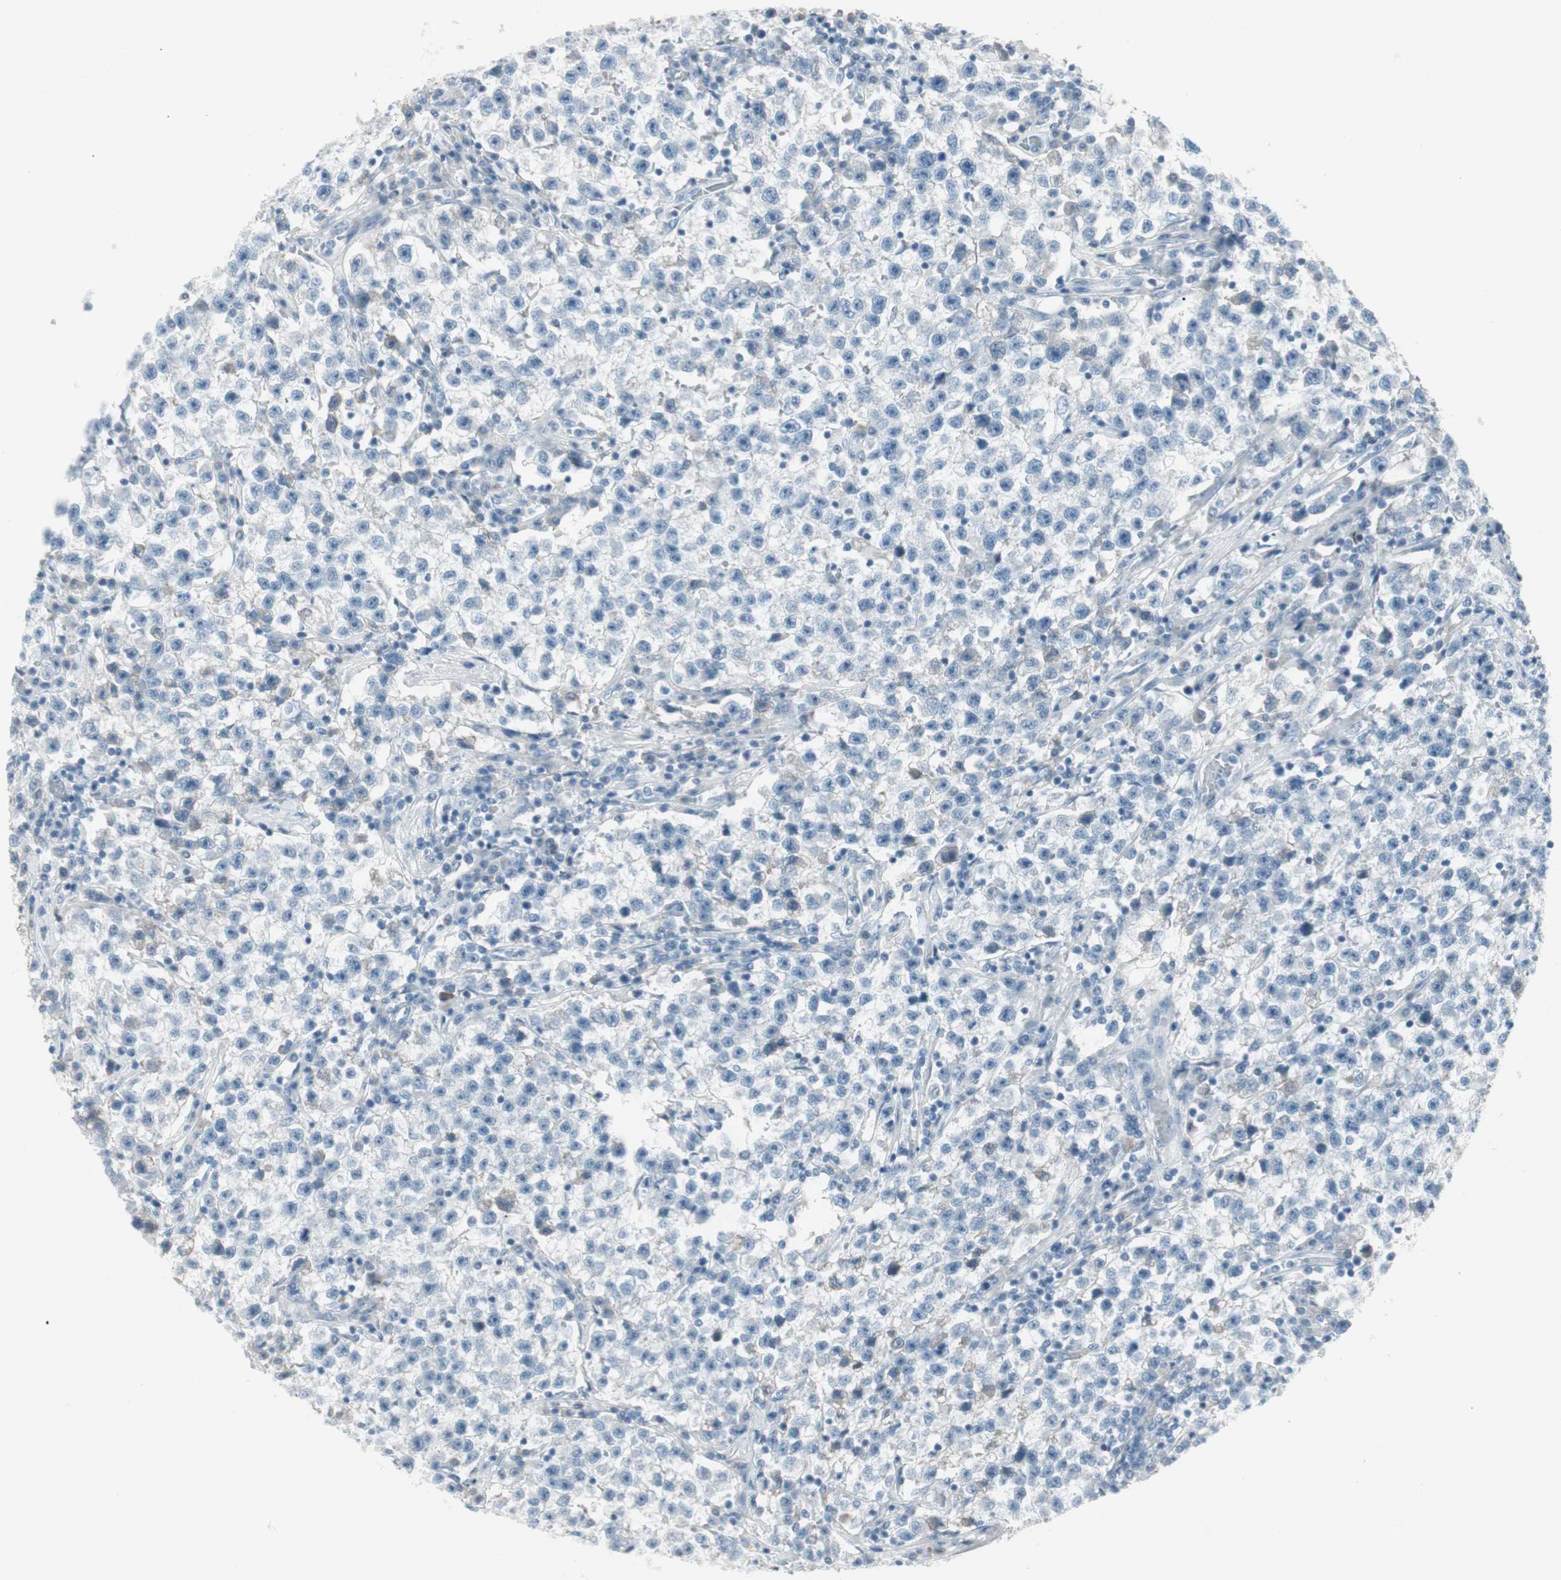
{"staining": {"intensity": "negative", "quantity": "none", "location": "none"}, "tissue": "testis cancer", "cell_type": "Tumor cells", "image_type": "cancer", "snomed": [{"axis": "morphology", "description": "Seminoma, NOS"}, {"axis": "topography", "description": "Testis"}], "caption": "Immunohistochemical staining of testis cancer (seminoma) shows no significant expression in tumor cells.", "gene": "AGR2", "patient": {"sex": "male", "age": 22}}